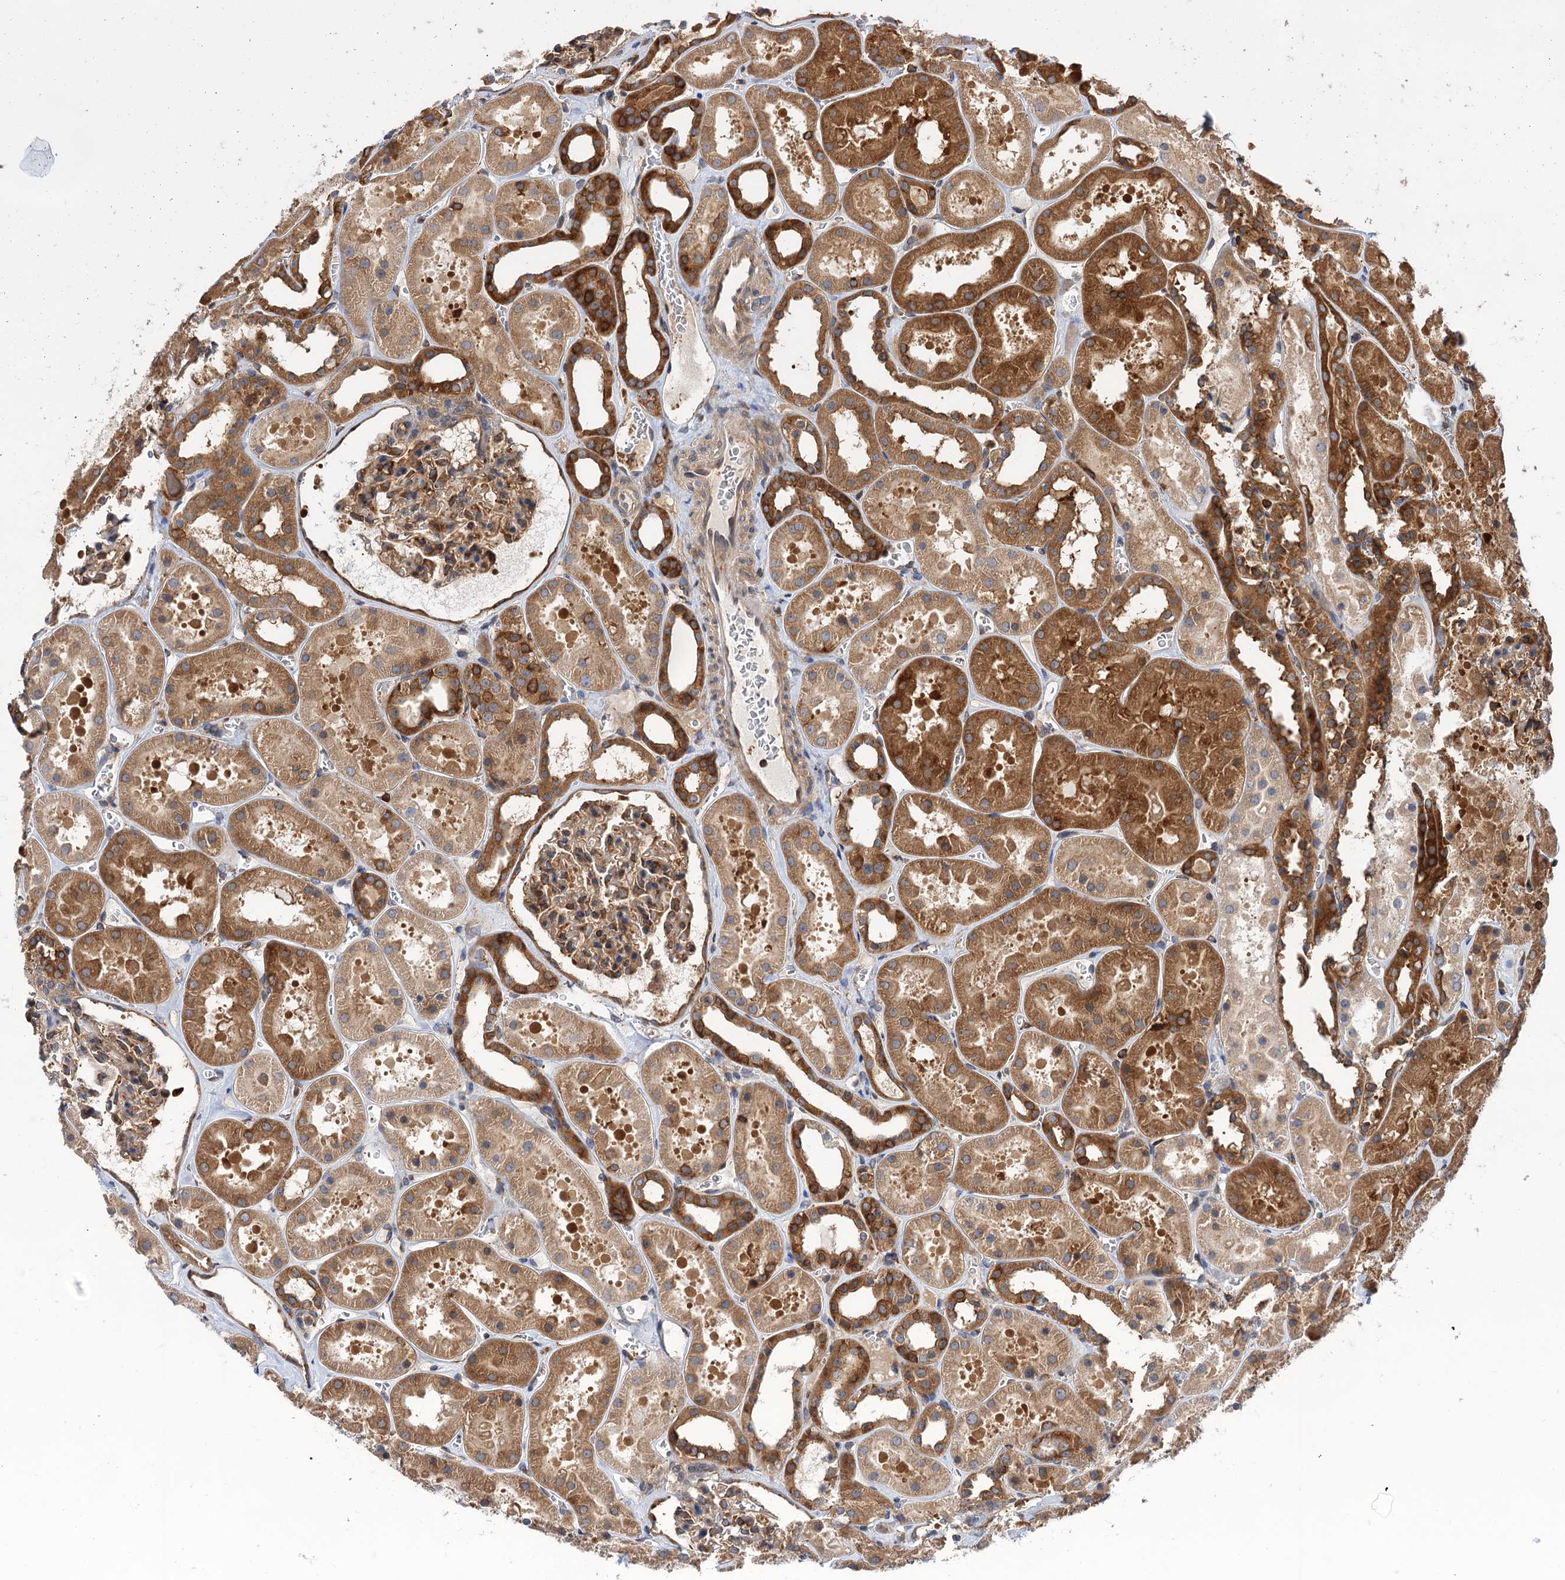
{"staining": {"intensity": "moderate", "quantity": ">75%", "location": "cytoplasmic/membranous"}, "tissue": "kidney", "cell_type": "Cells in glomeruli", "image_type": "normal", "snomed": [{"axis": "morphology", "description": "Normal tissue, NOS"}, {"axis": "topography", "description": "Kidney"}], "caption": "This image reveals immunohistochemistry staining of normal kidney, with medium moderate cytoplasmic/membranous expression in approximately >75% of cells in glomeruli.", "gene": "PACS1", "patient": {"sex": "female", "age": 41}}